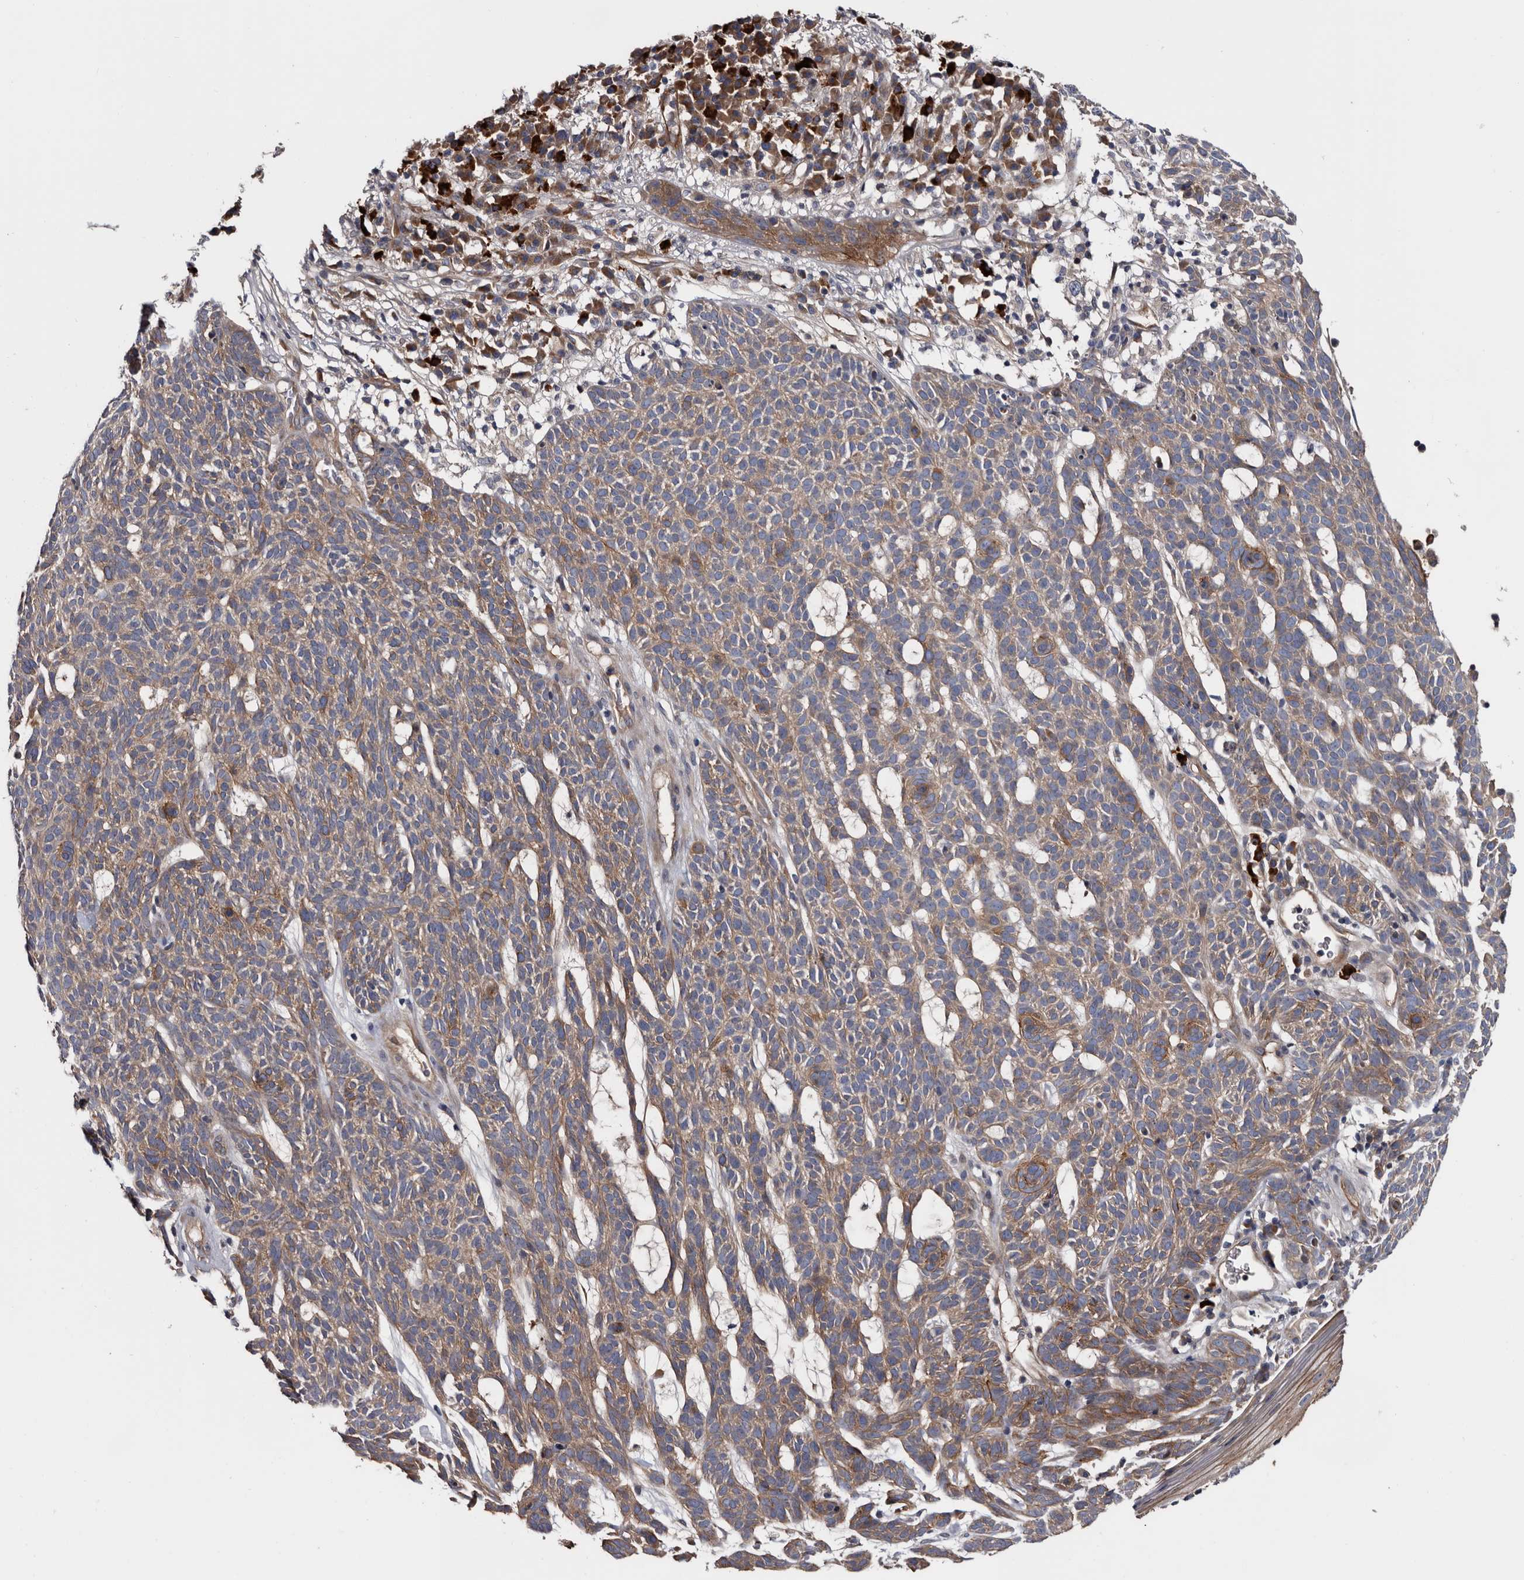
{"staining": {"intensity": "moderate", "quantity": "25%-75%", "location": "cytoplasmic/membranous"}, "tissue": "skin cancer", "cell_type": "Tumor cells", "image_type": "cancer", "snomed": [{"axis": "morphology", "description": "Squamous cell carcinoma, NOS"}, {"axis": "topography", "description": "Skin"}], "caption": "Skin squamous cell carcinoma stained with immunohistochemistry (IHC) demonstrates moderate cytoplasmic/membranous expression in about 25%-75% of tumor cells. (IHC, brightfield microscopy, high magnification).", "gene": "TSPAN17", "patient": {"sex": "female", "age": 90}}